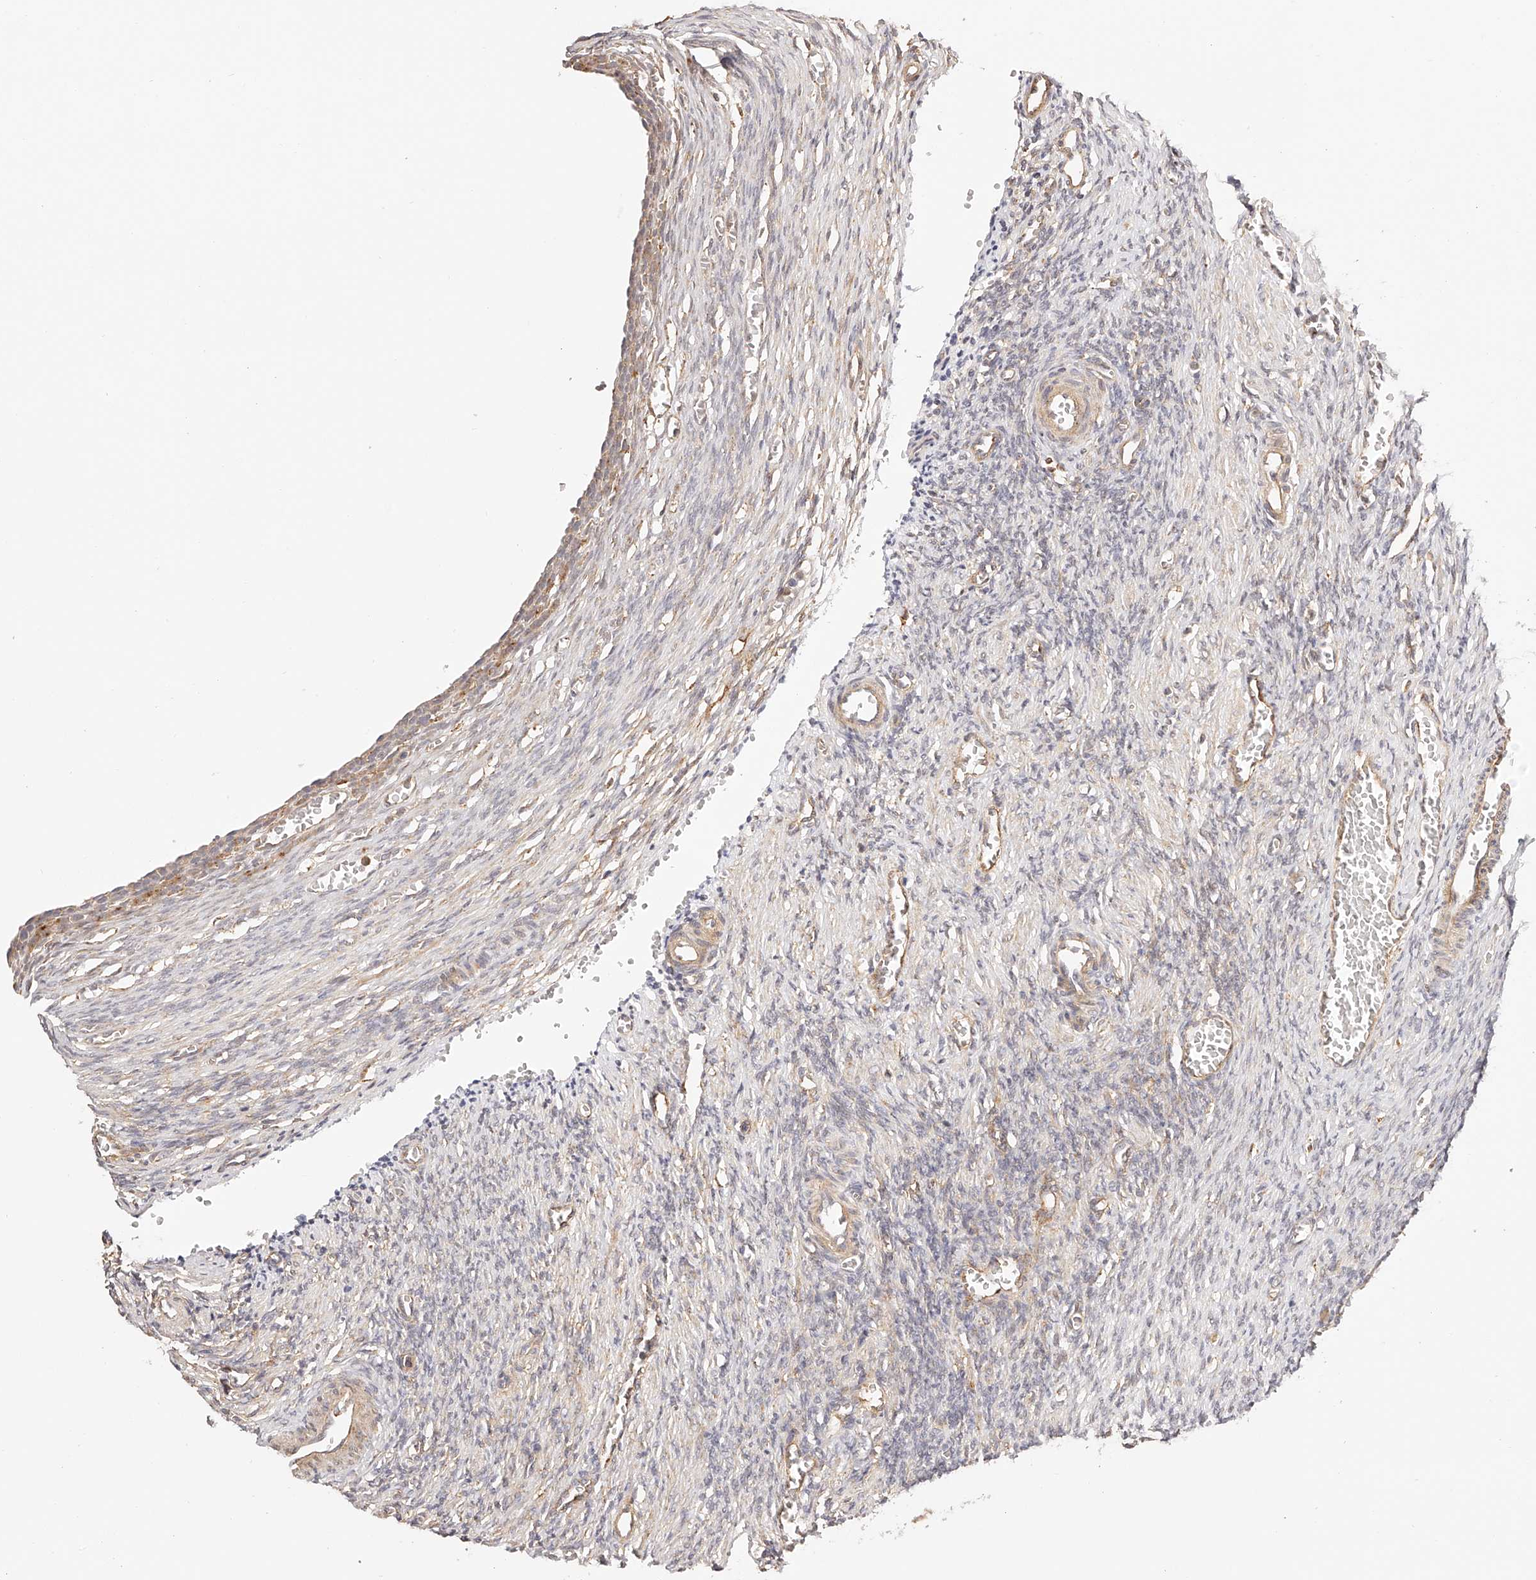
{"staining": {"intensity": "weak", "quantity": ">75%", "location": "cytoplasmic/membranous"}, "tissue": "ovary", "cell_type": "Follicle cells", "image_type": "normal", "snomed": [{"axis": "morphology", "description": "Normal tissue, NOS"}, {"axis": "topography", "description": "Ovary"}], "caption": "Immunohistochemistry (DAB (3,3'-diaminobenzidine)) staining of unremarkable human ovary exhibits weak cytoplasmic/membranous protein positivity in about >75% of follicle cells.", "gene": "SYNC", "patient": {"sex": "female", "age": 27}}